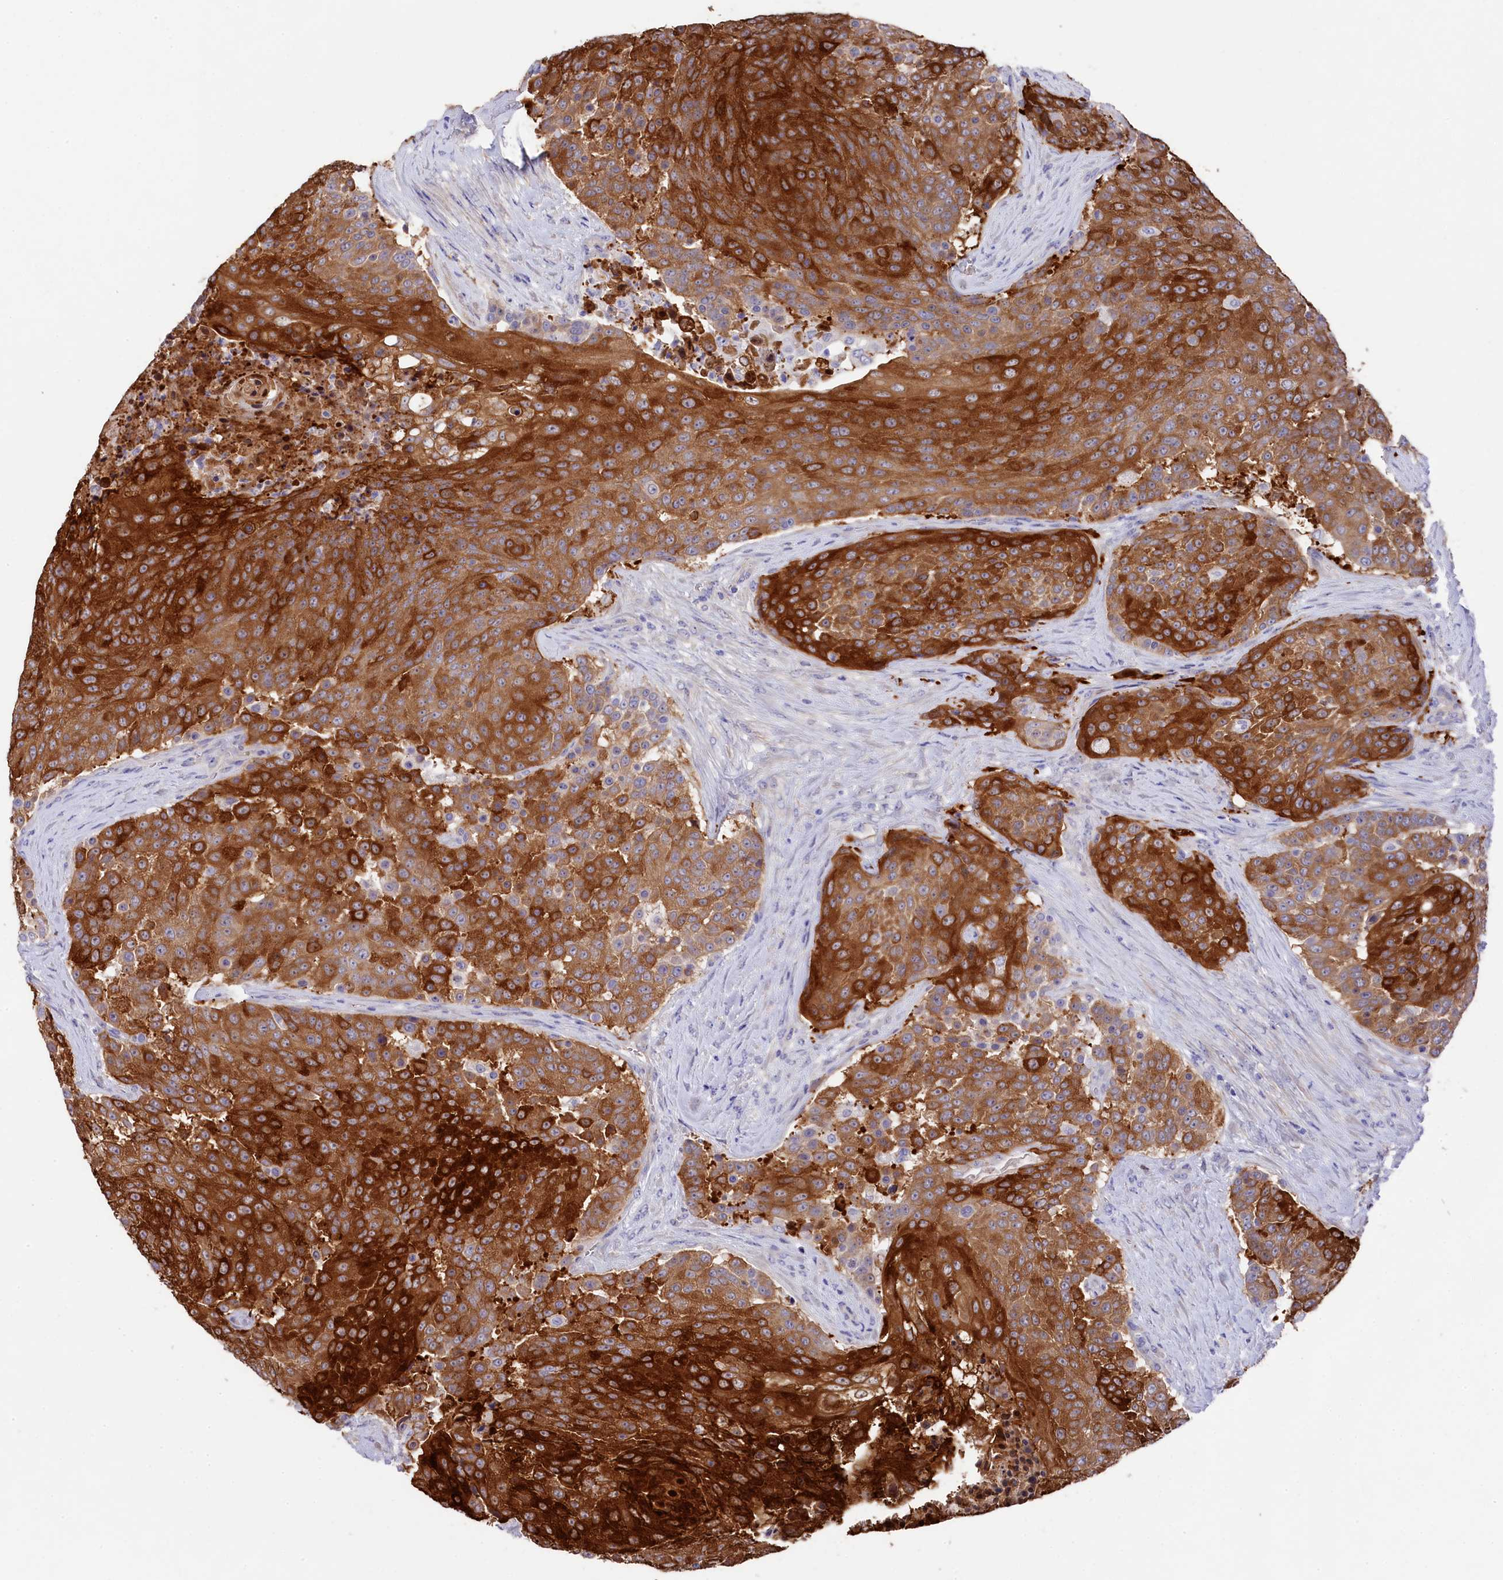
{"staining": {"intensity": "strong", "quantity": ">75%", "location": "cytoplasmic/membranous"}, "tissue": "urothelial cancer", "cell_type": "Tumor cells", "image_type": "cancer", "snomed": [{"axis": "morphology", "description": "Urothelial carcinoma, High grade"}, {"axis": "topography", "description": "Urinary bladder"}], "caption": "Immunohistochemical staining of human urothelial cancer demonstrates high levels of strong cytoplasmic/membranous staining in about >75% of tumor cells.", "gene": "LHFPL4", "patient": {"sex": "female", "age": 63}}